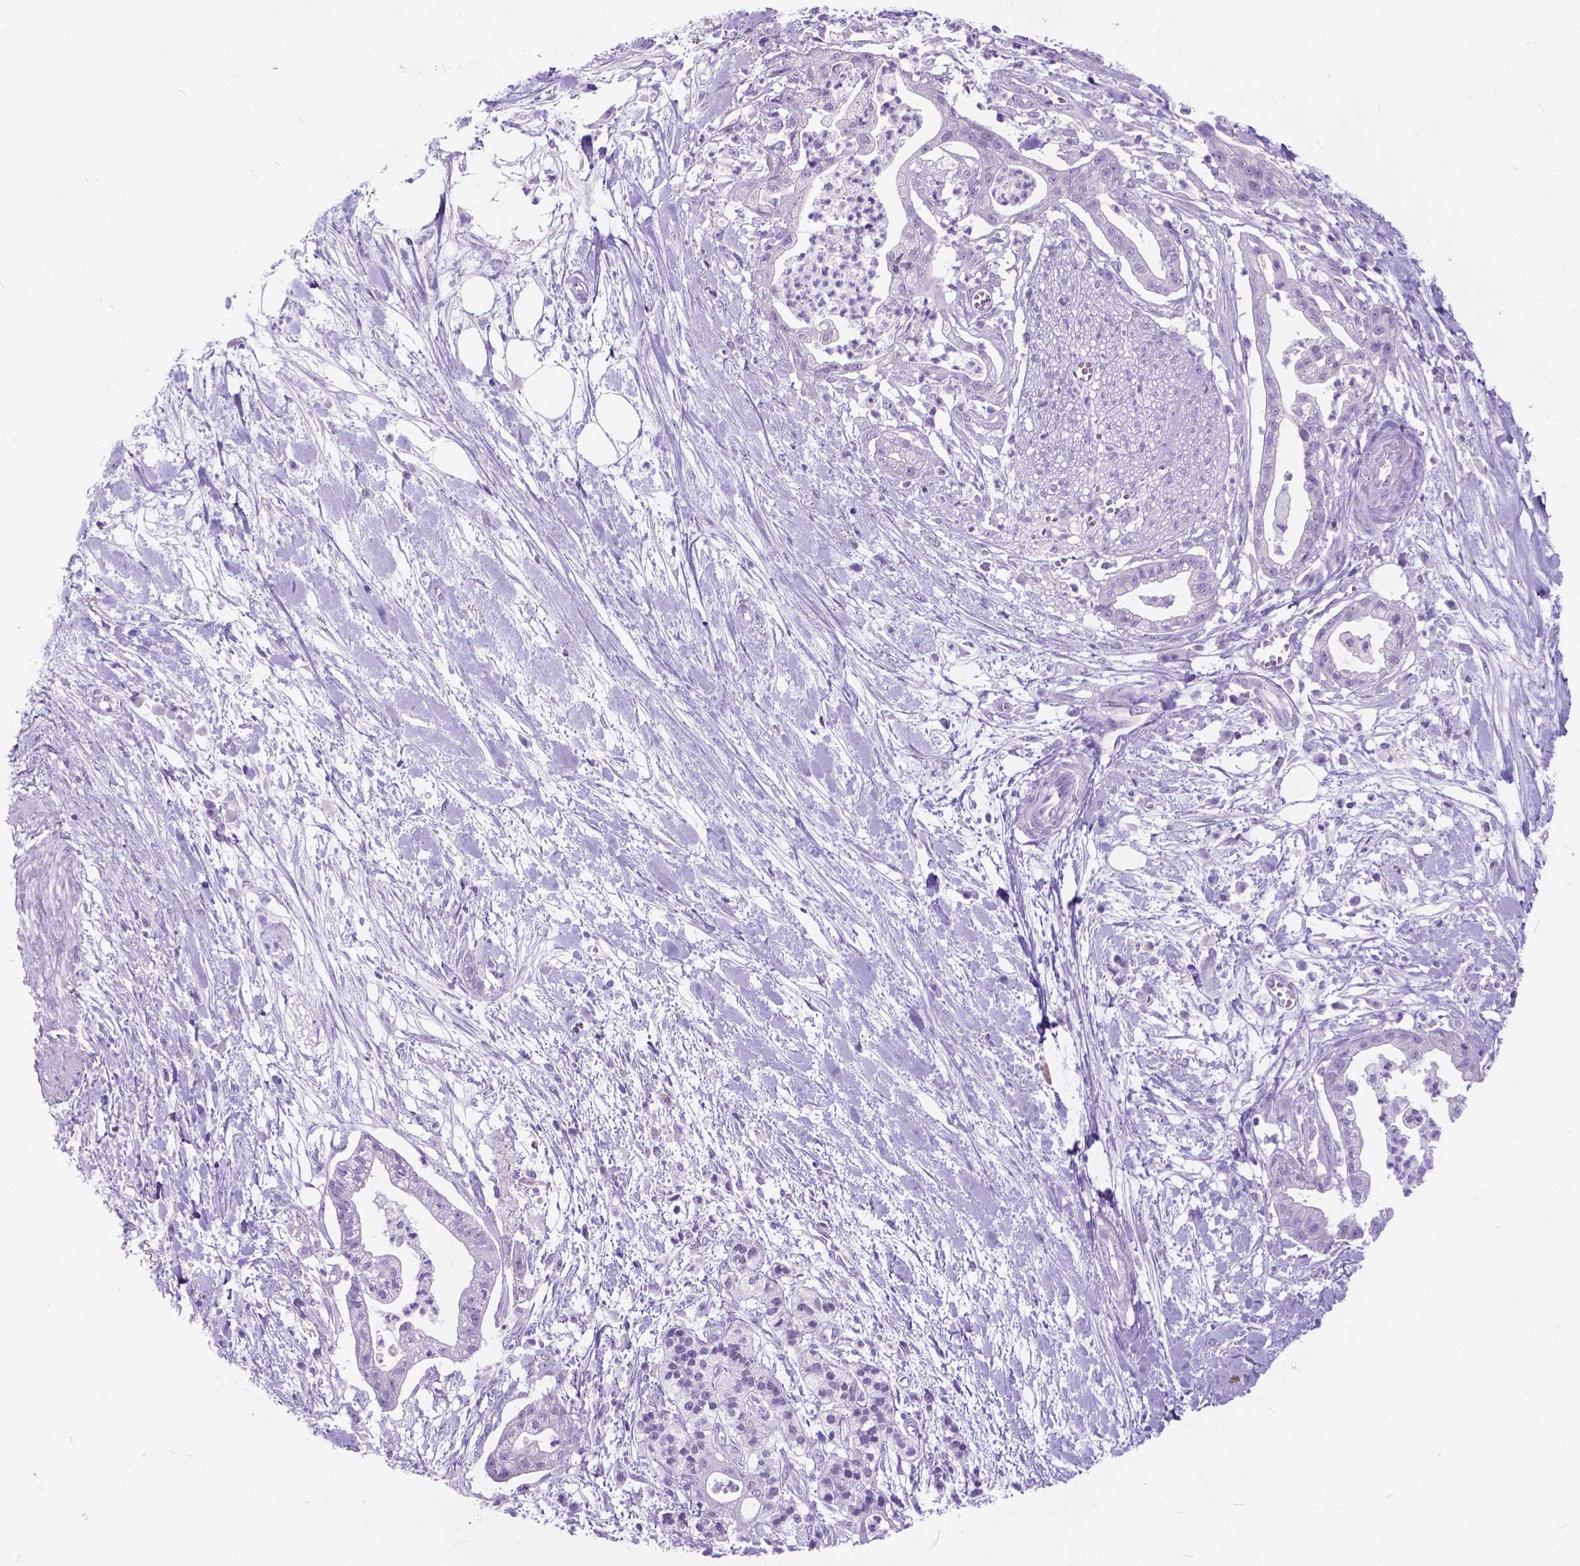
{"staining": {"intensity": "negative", "quantity": "none", "location": "none"}, "tissue": "pancreatic cancer", "cell_type": "Tumor cells", "image_type": "cancer", "snomed": [{"axis": "morphology", "description": "Normal tissue, NOS"}, {"axis": "morphology", "description": "Adenocarcinoma, NOS"}, {"axis": "topography", "description": "Lymph node"}, {"axis": "topography", "description": "Pancreas"}], "caption": "This is a photomicrograph of IHC staining of pancreatic adenocarcinoma, which shows no positivity in tumor cells.", "gene": "BSND", "patient": {"sex": "female", "age": 58}}